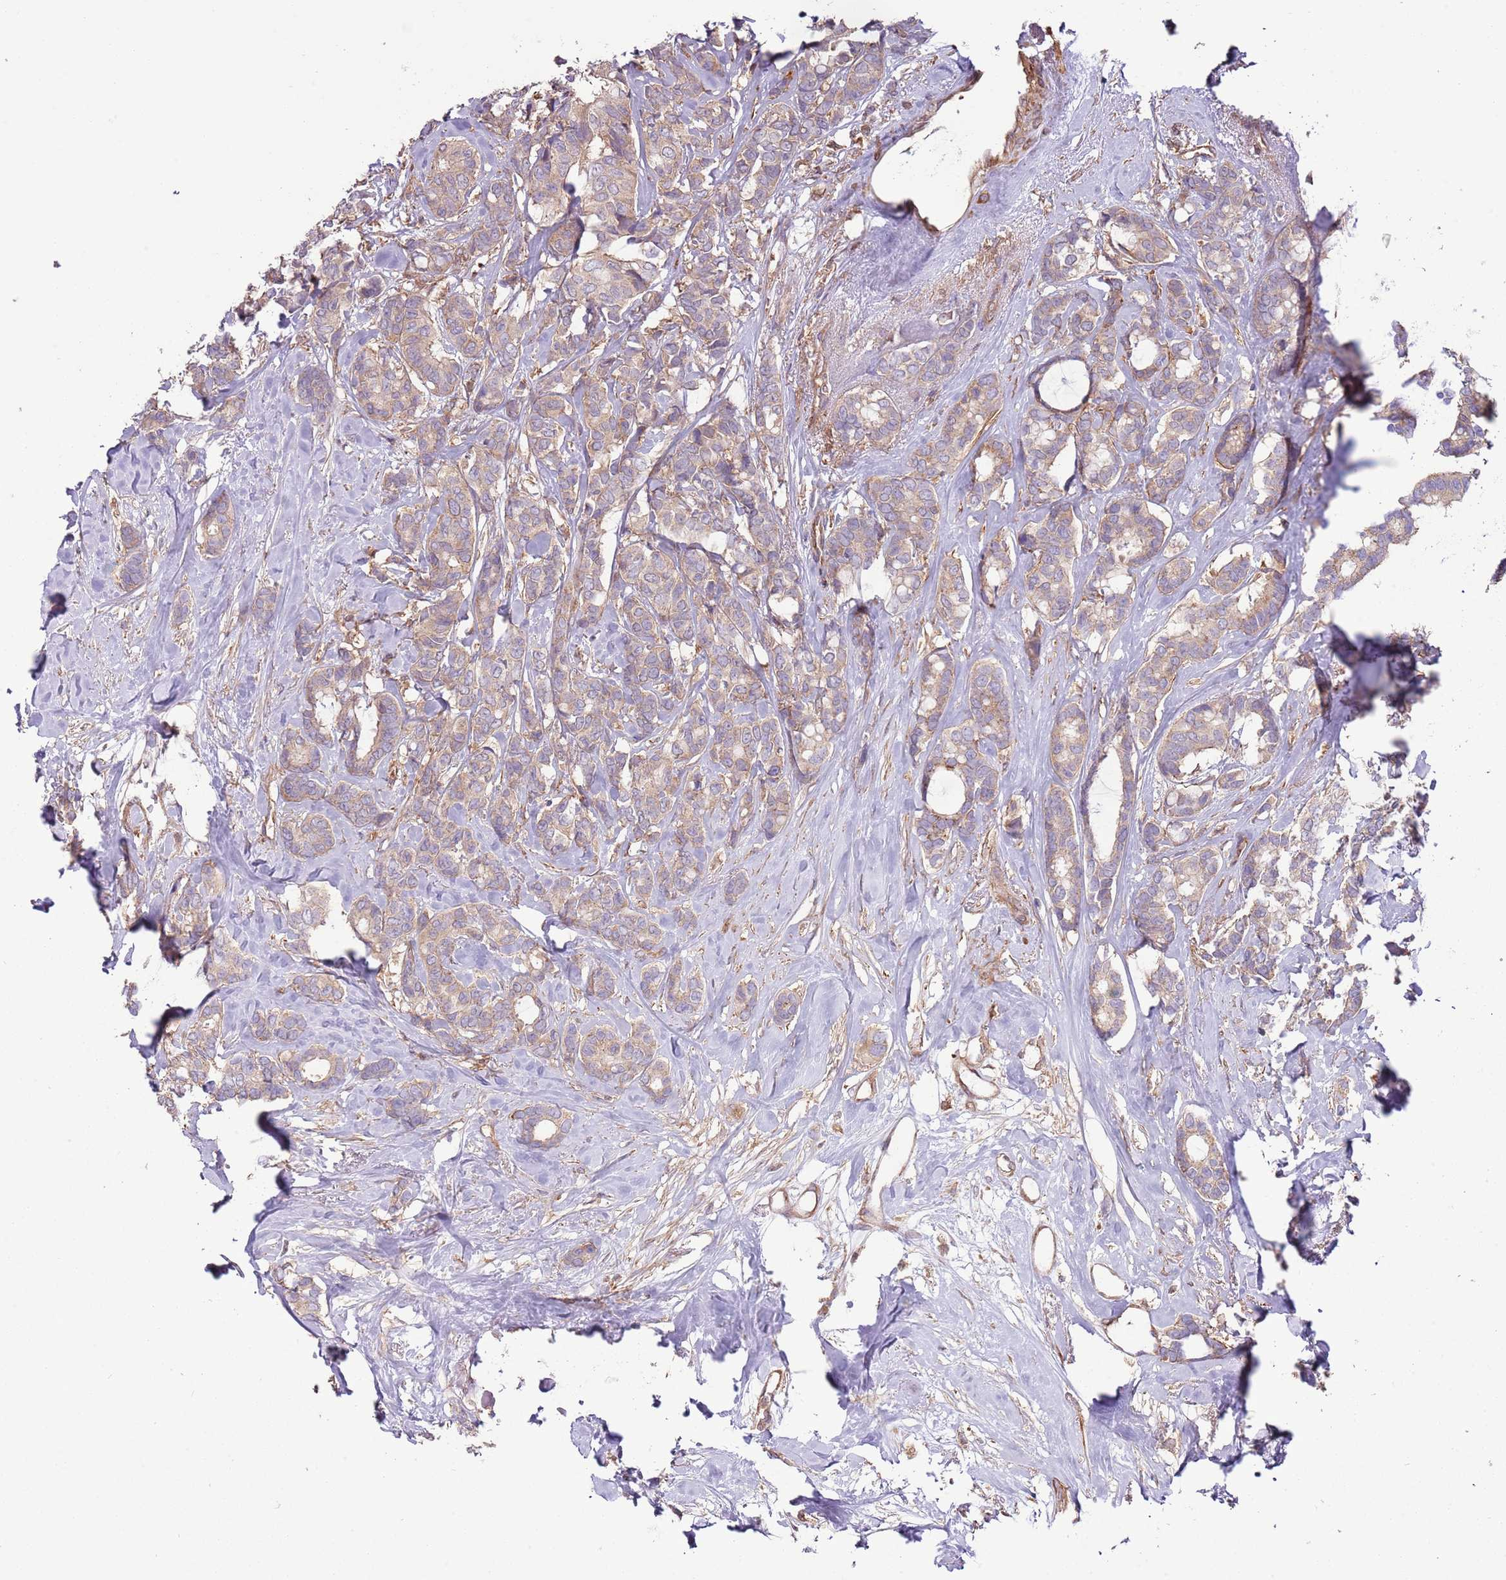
{"staining": {"intensity": "weak", "quantity": ">75%", "location": "cytoplasmic/membranous"}, "tissue": "breast cancer", "cell_type": "Tumor cells", "image_type": "cancer", "snomed": [{"axis": "morphology", "description": "Duct carcinoma"}, {"axis": "topography", "description": "Breast"}], "caption": "A high-resolution photomicrograph shows immunohistochemistry (IHC) staining of breast cancer (infiltrating ductal carcinoma), which displays weak cytoplasmic/membranous expression in approximately >75% of tumor cells.", "gene": "LPIN2", "patient": {"sex": "female", "age": 87}}